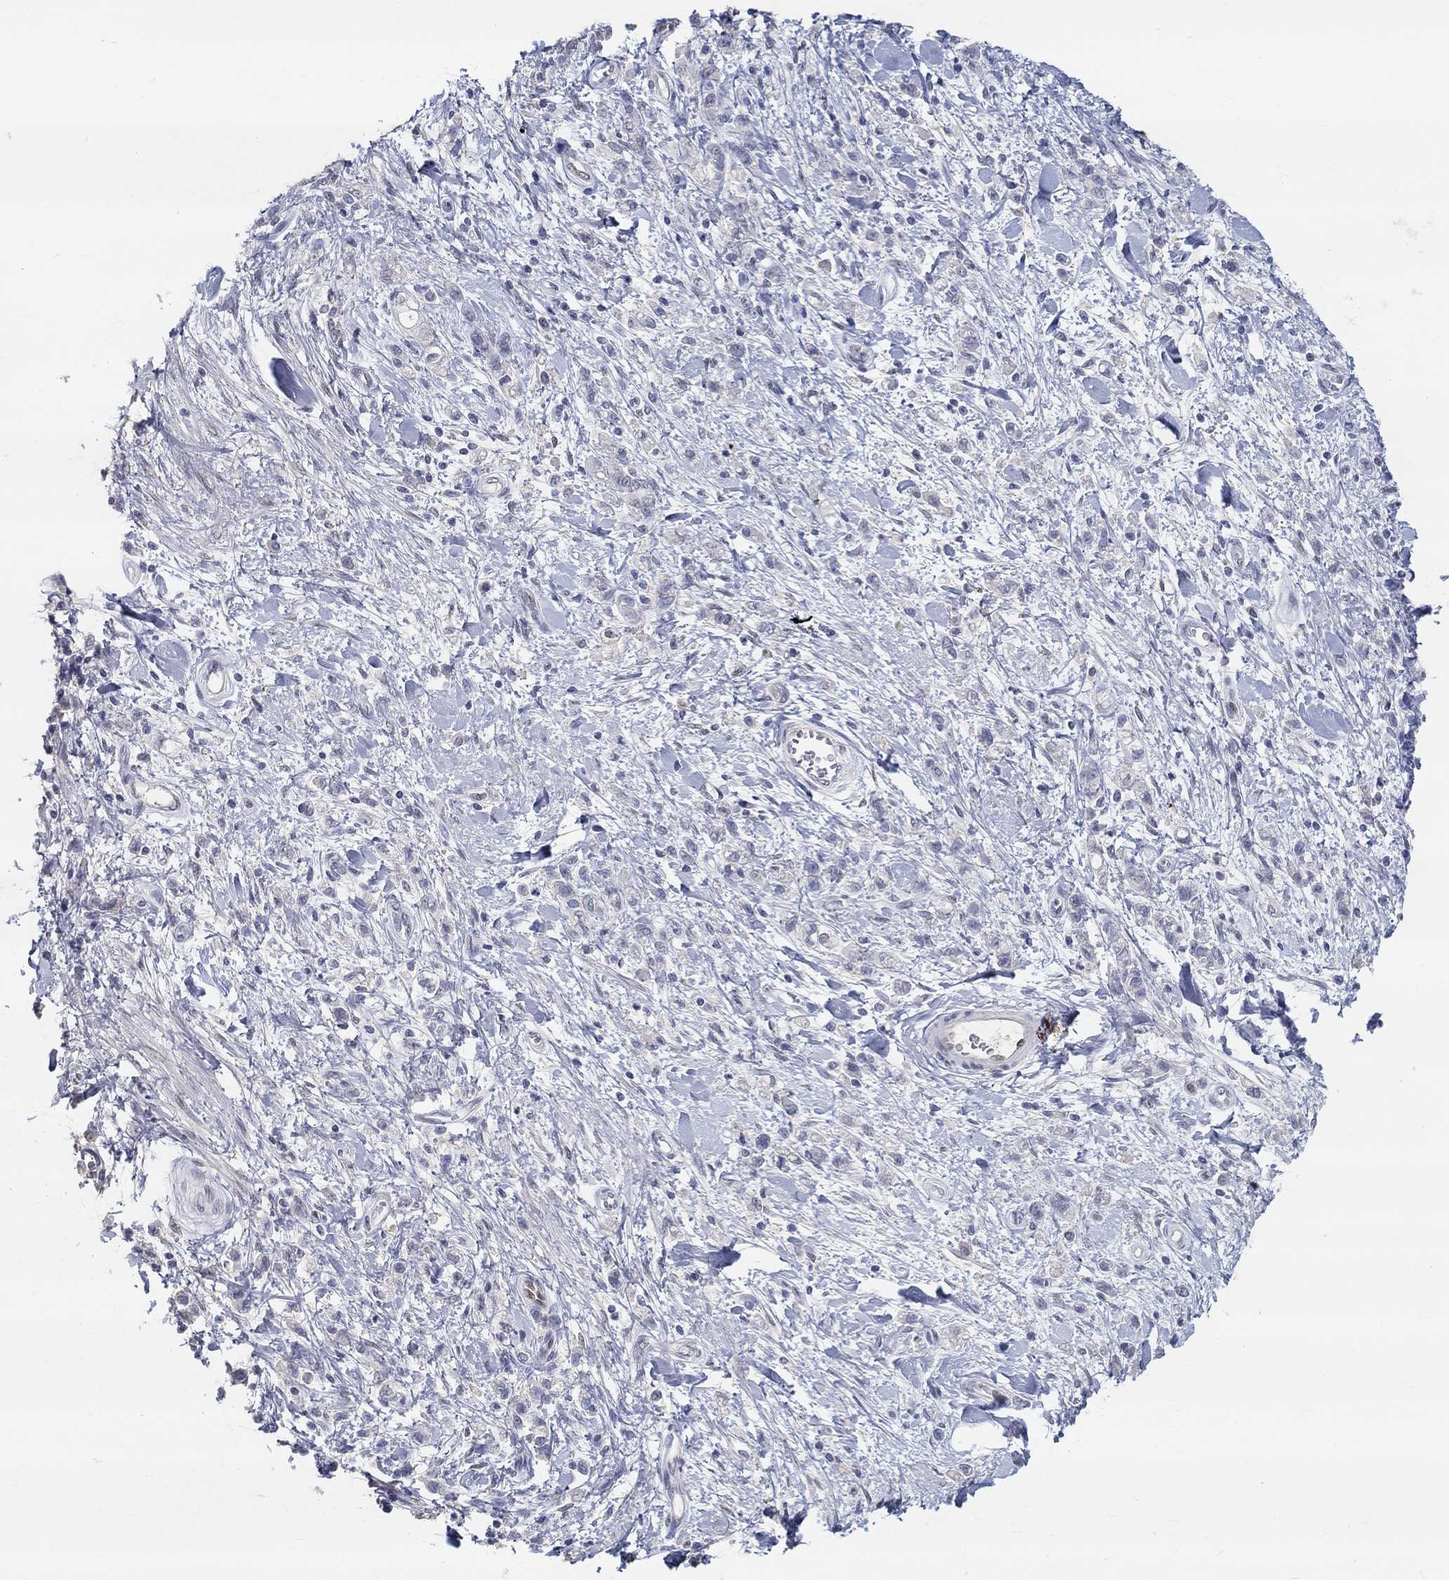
{"staining": {"intensity": "negative", "quantity": "none", "location": "none"}, "tissue": "stomach cancer", "cell_type": "Tumor cells", "image_type": "cancer", "snomed": [{"axis": "morphology", "description": "Adenocarcinoma, NOS"}, {"axis": "topography", "description": "Stomach"}], "caption": "Immunohistochemical staining of human stomach cancer shows no significant positivity in tumor cells. The staining is performed using DAB brown chromogen with nuclei counter-stained in using hematoxylin.", "gene": "FGF2", "patient": {"sex": "male", "age": 77}}